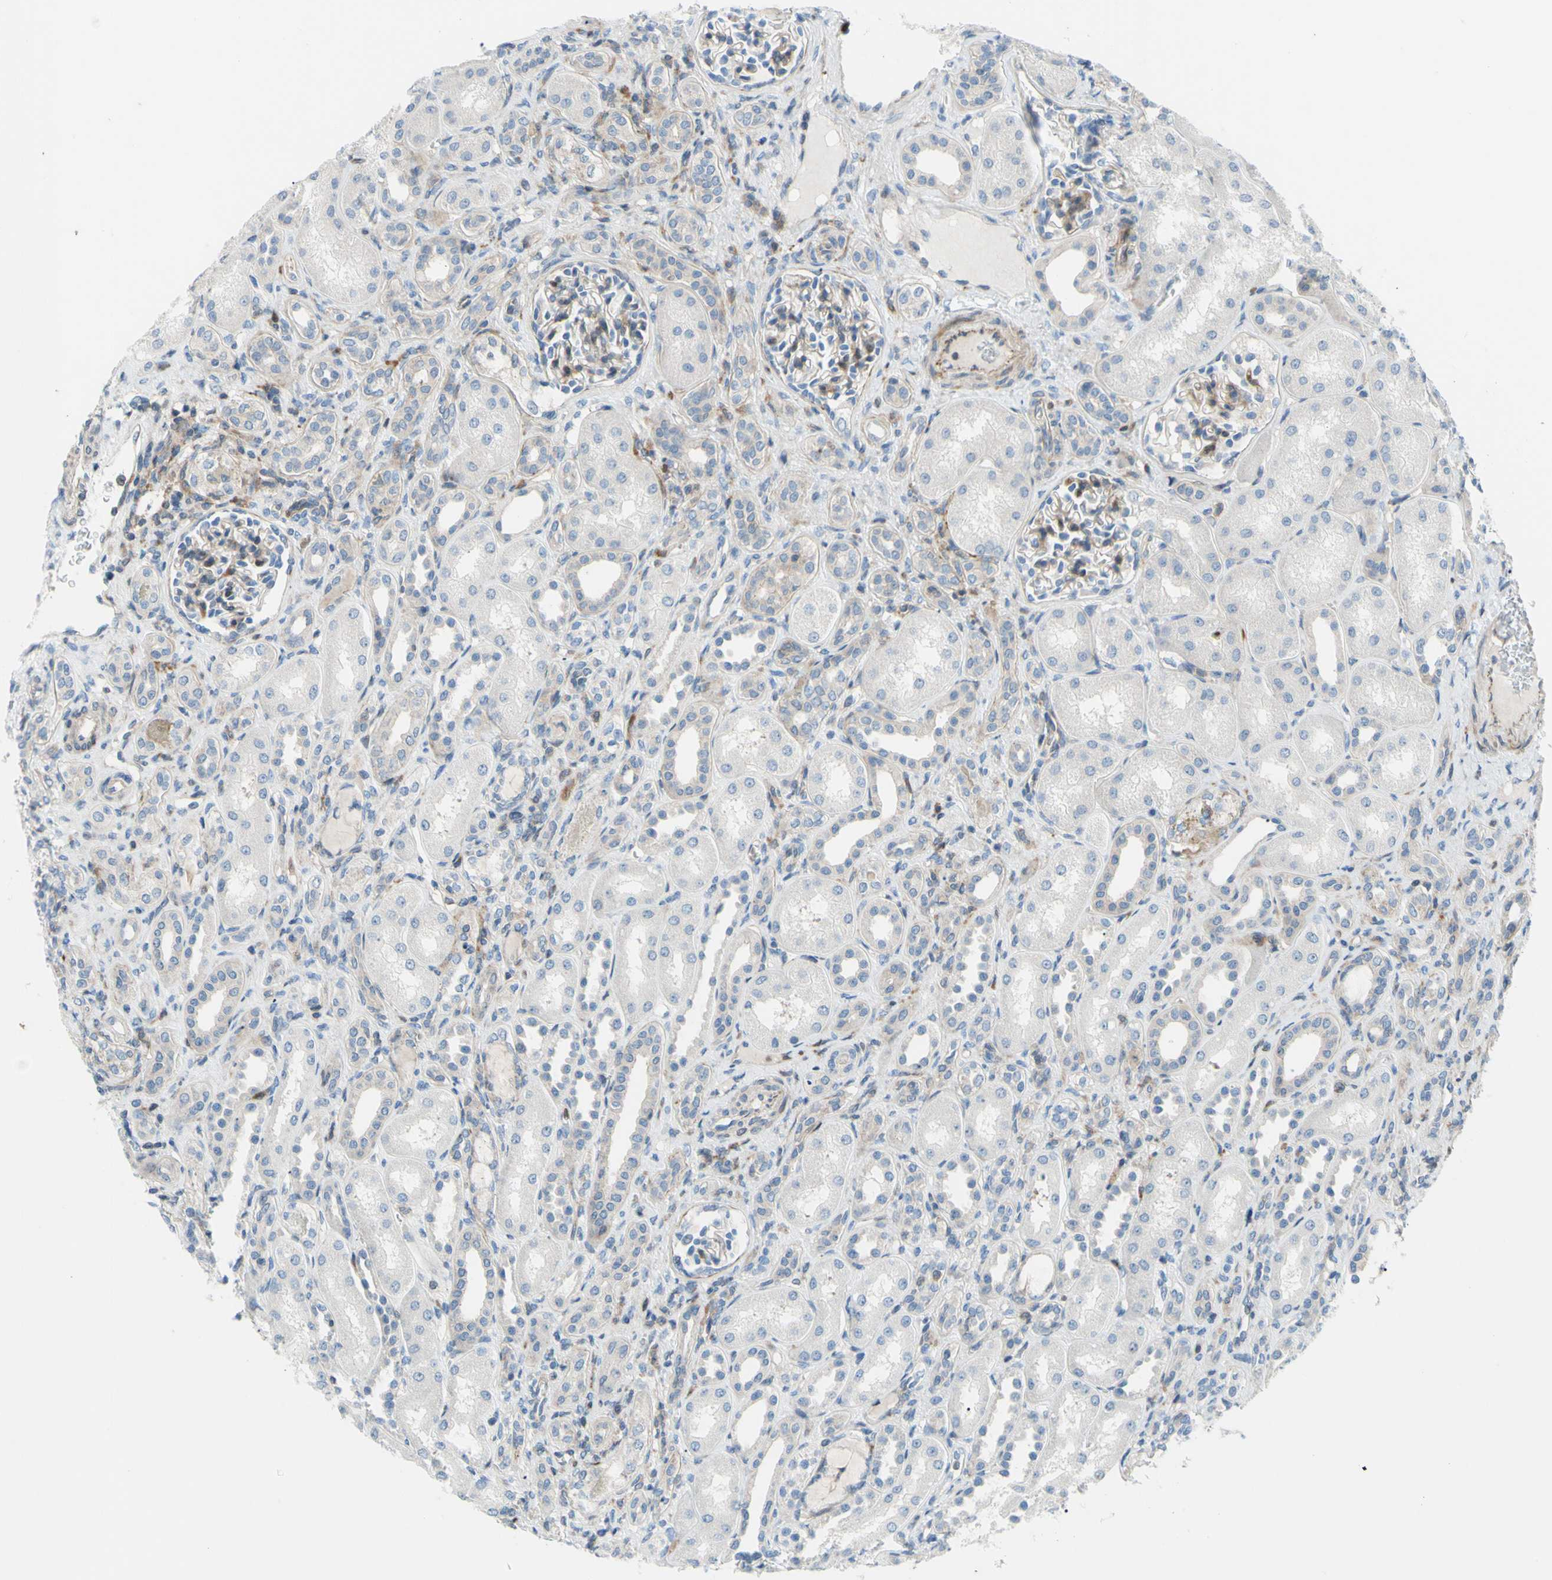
{"staining": {"intensity": "moderate", "quantity": "<25%", "location": "cytoplasmic/membranous"}, "tissue": "kidney", "cell_type": "Cells in glomeruli", "image_type": "normal", "snomed": [{"axis": "morphology", "description": "Normal tissue, NOS"}, {"axis": "topography", "description": "Kidney"}], "caption": "About <25% of cells in glomeruli in normal kidney demonstrate moderate cytoplasmic/membranous protein staining as visualized by brown immunohistochemical staining.", "gene": "PAK2", "patient": {"sex": "male", "age": 7}}